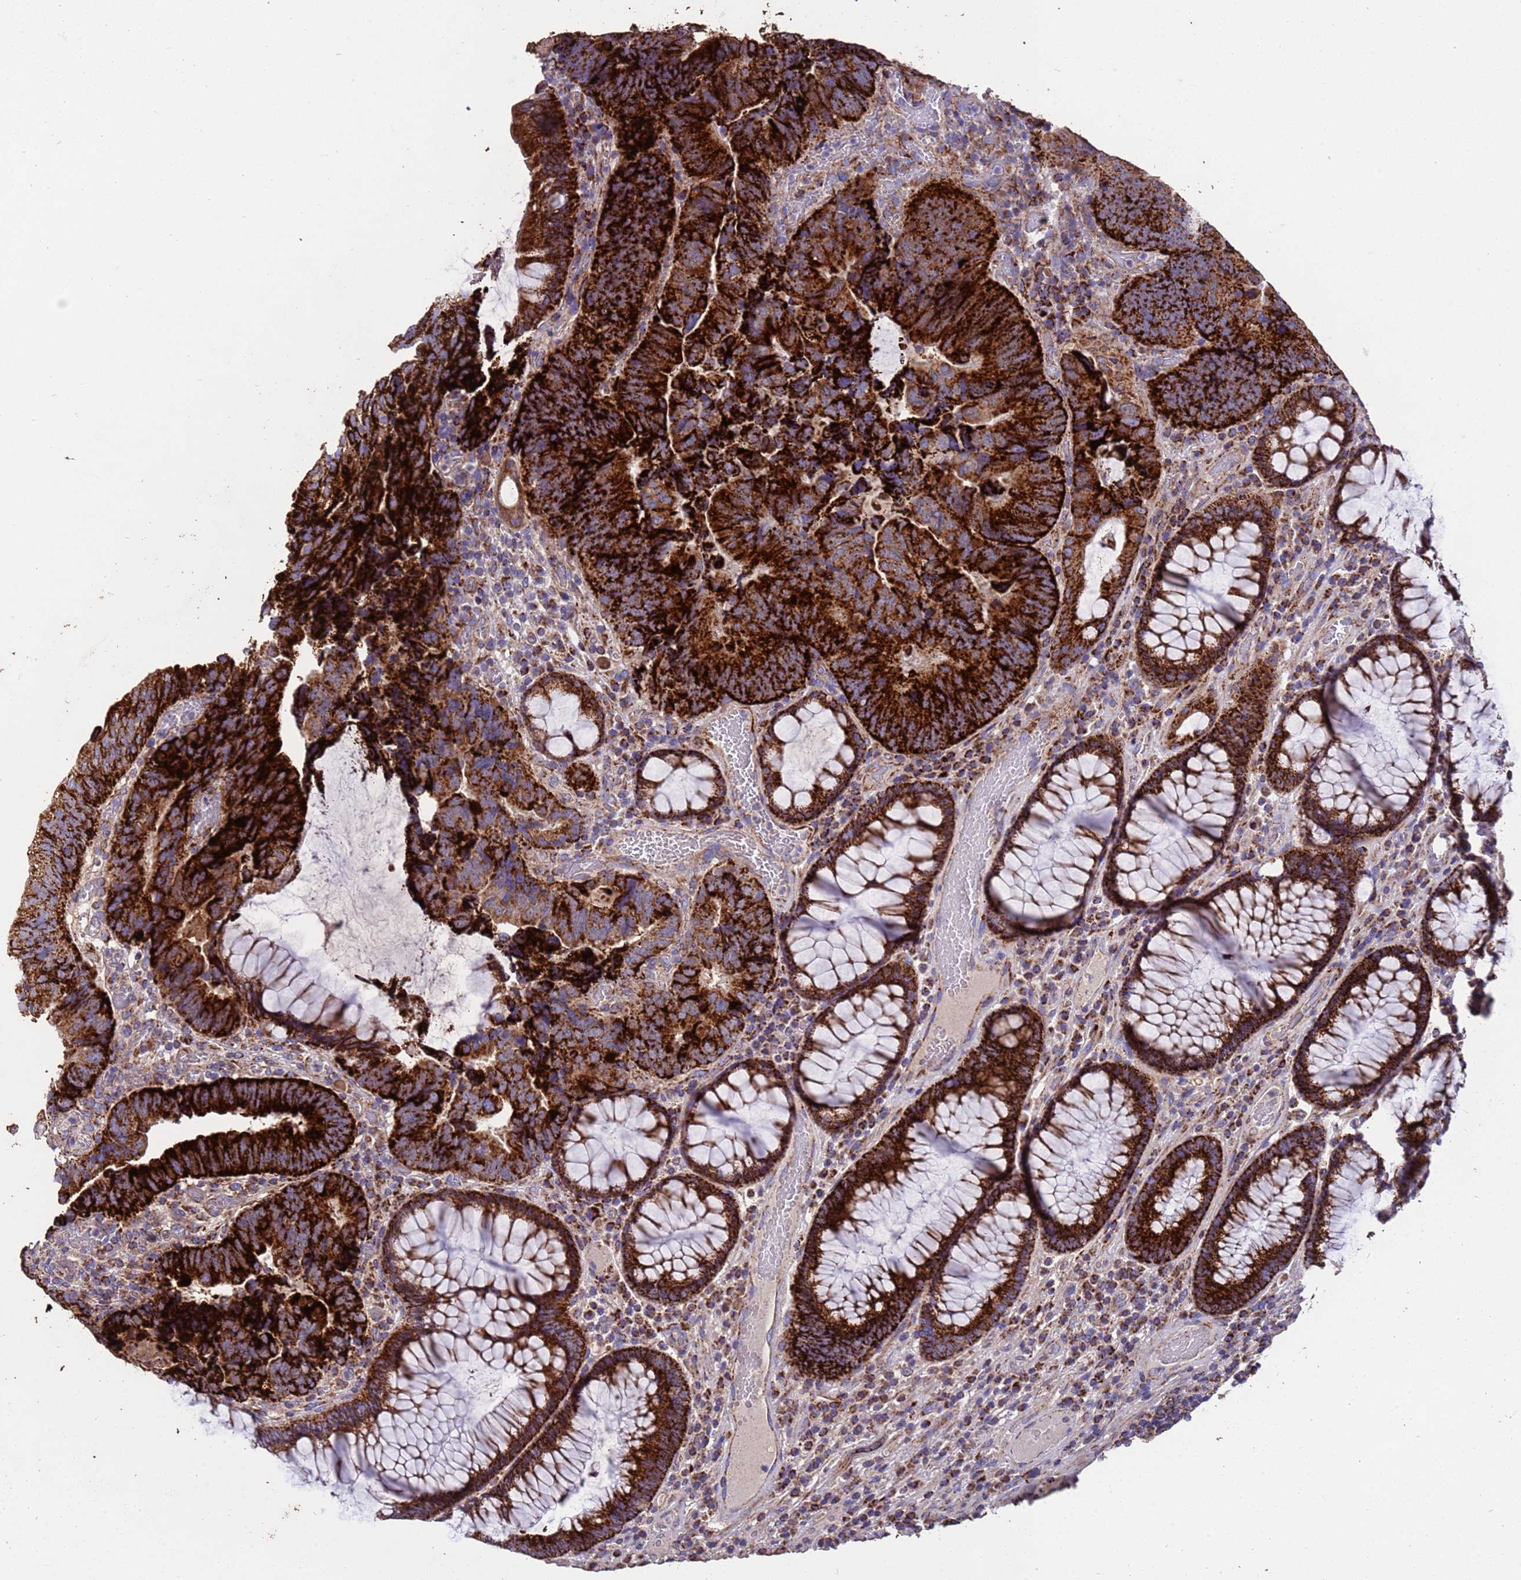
{"staining": {"intensity": "strong", "quantity": ">75%", "location": "cytoplasmic/membranous"}, "tissue": "colorectal cancer", "cell_type": "Tumor cells", "image_type": "cancer", "snomed": [{"axis": "morphology", "description": "Adenocarcinoma, NOS"}, {"axis": "topography", "description": "Colon"}], "caption": "A high-resolution histopathology image shows IHC staining of adenocarcinoma (colorectal), which reveals strong cytoplasmic/membranous staining in approximately >75% of tumor cells. The protein is shown in brown color, while the nuclei are stained blue.", "gene": "ZNFX1", "patient": {"sex": "female", "age": 67}}